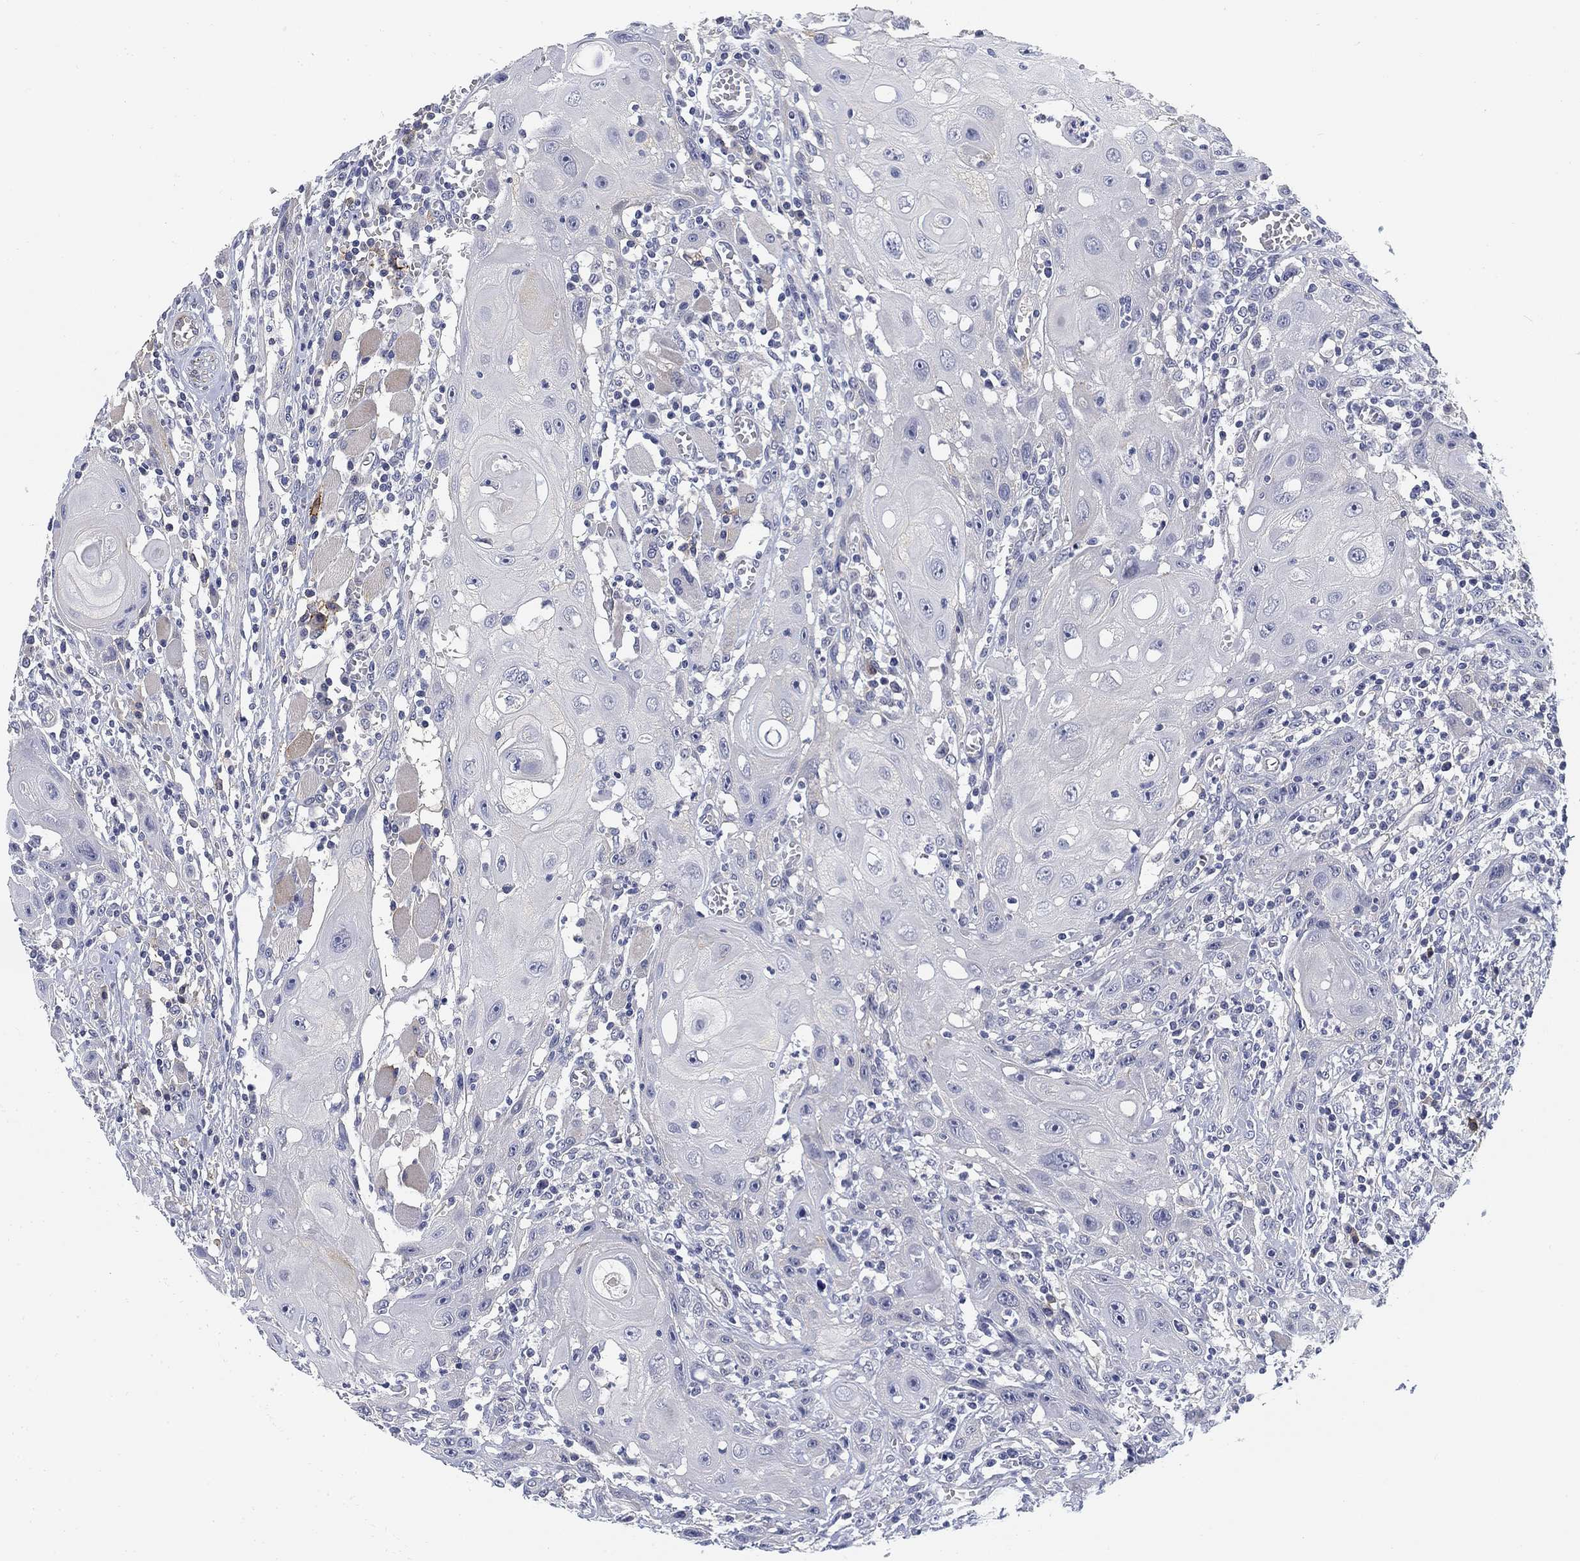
{"staining": {"intensity": "negative", "quantity": "none", "location": "none"}, "tissue": "head and neck cancer", "cell_type": "Tumor cells", "image_type": "cancer", "snomed": [{"axis": "morphology", "description": "Normal tissue, NOS"}, {"axis": "morphology", "description": "Squamous cell carcinoma, NOS"}, {"axis": "topography", "description": "Oral tissue"}, {"axis": "topography", "description": "Head-Neck"}], "caption": "Immunohistochemical staining of human head and neck squamous cell carcinoma exhibits no significant positivity in tumor cells.", "gene": "SLC2A5", "patient": {"sex": "male", "age": 71}}